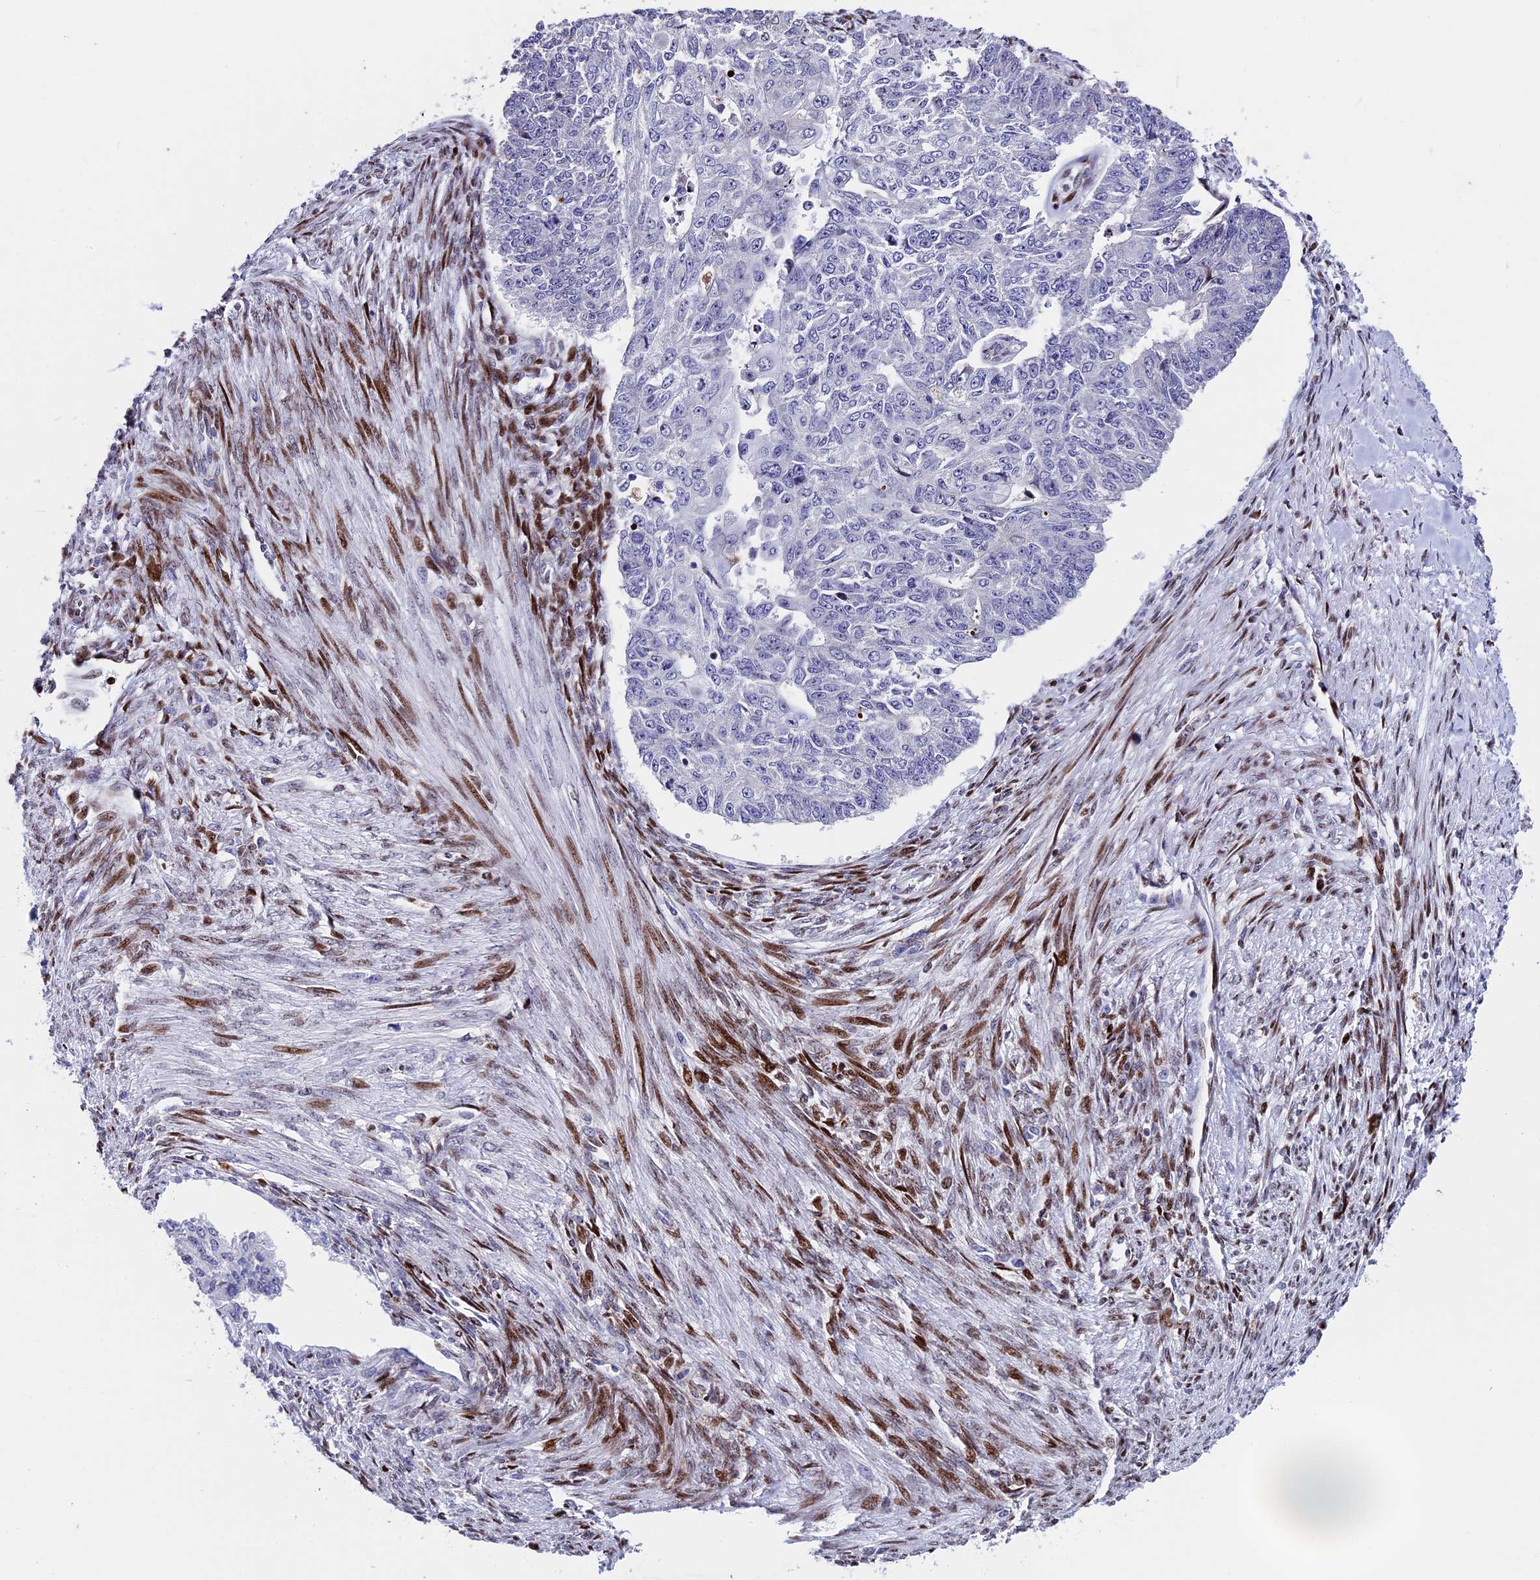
{"staining": {"intensity": "negative", "quantity": "none", "location": "none"}, "tissue": "endometrial cancer", "cell_type": "Tumor cells", "image_type": "cancer", "snomed": [{"axis": "morphology", "description": "Adenocarcinoma, NOS"}, {"axis": "topography", "description": "Endometrium"}], "caption": "Immunohistochemistry photomicrograph of neoplastic tissue: human endometrial cancer stained with DAB exhibits no significant protein staining in tumor cells. The staining is performed using DAB (3,3'-diaminobenzidine) brown chromogen with nuclei counter-stained in using hematoxylin.", "gene": "BTBD3", "patient": {"sex": "female", "age": 32}}